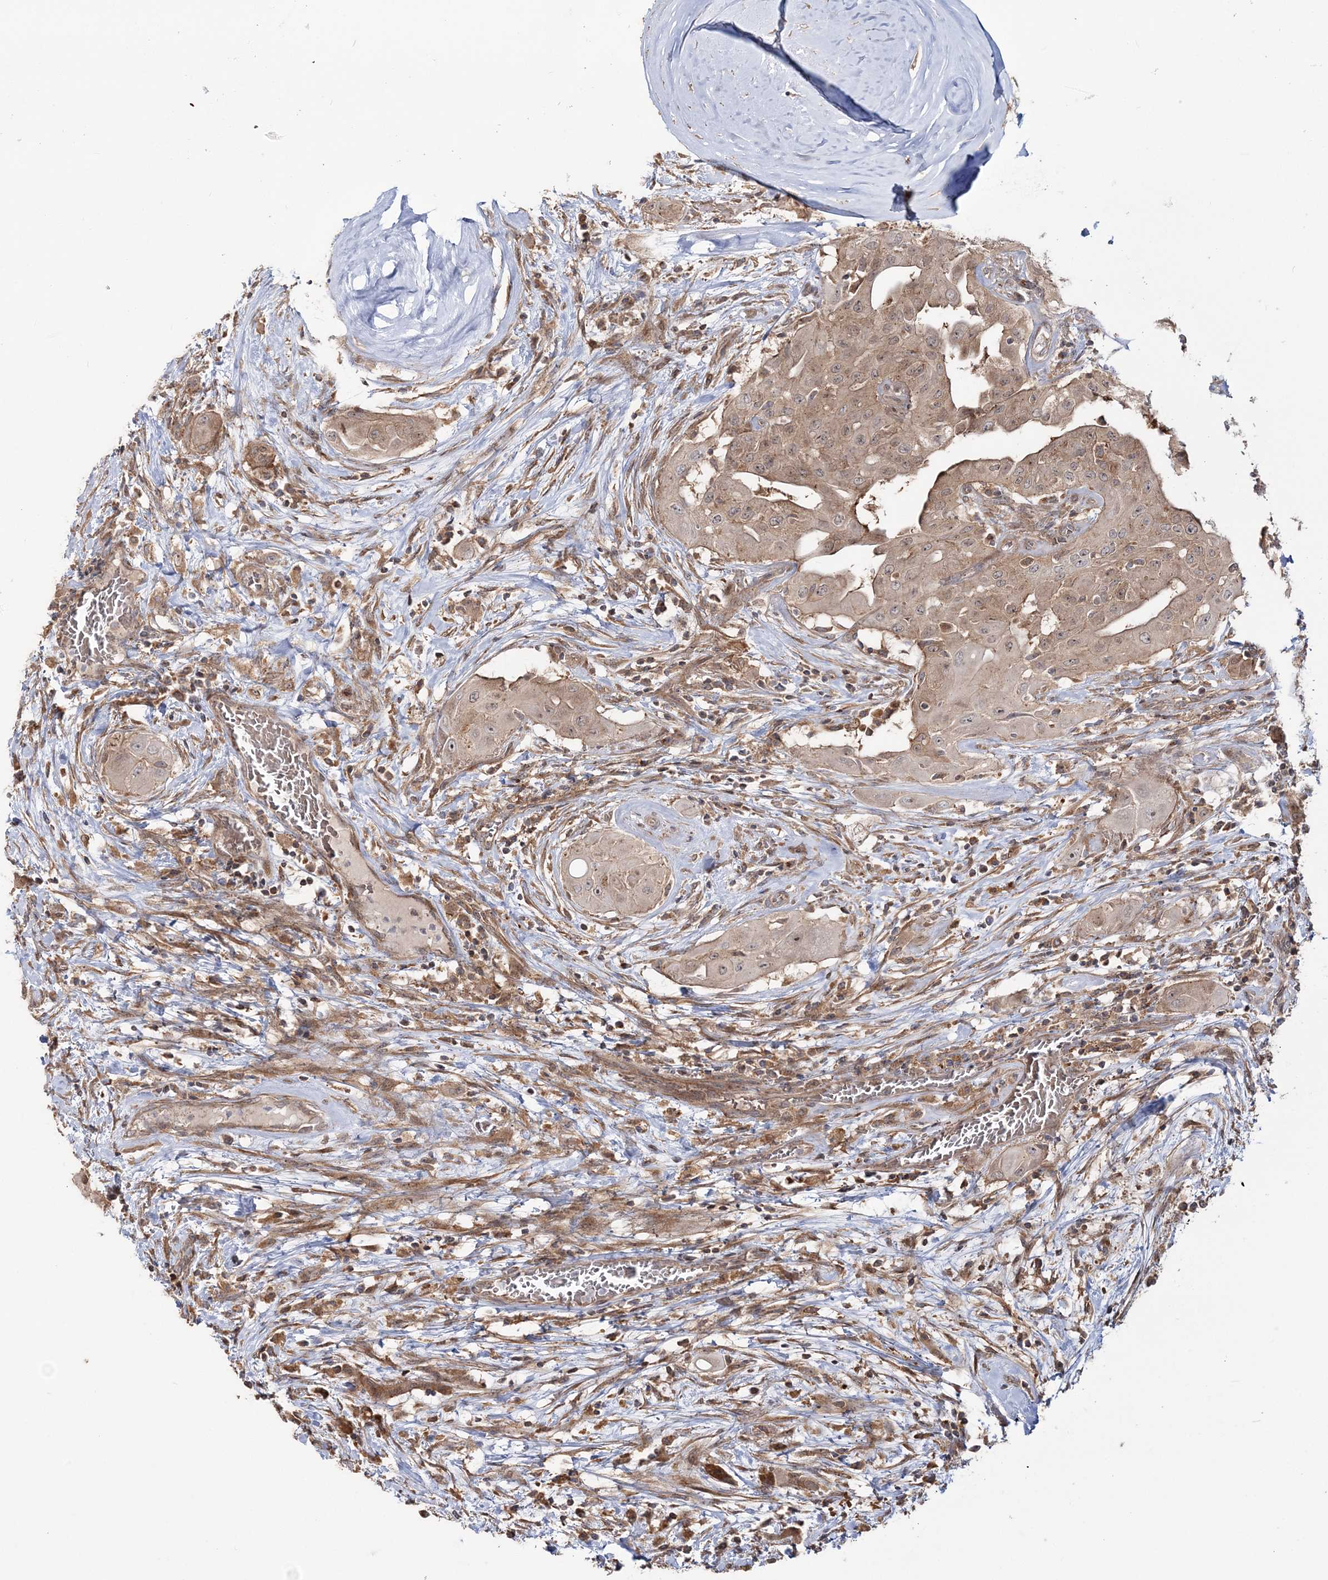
{"staining": {"intensity": "weak", "quantity": ">75%", "location": "cytoplasmic/membranous"}, "tissue": "thyroid cancer", "cell_type": "Tumor cells", "image_type": "cancer", "snomed": [{"axis": "morphology", "description": "Papillary adenocarcinoma, NOS"}, {"axis": "topography", "description": "Thyroid gland"}], "caption": "Immunohistochemistry (DAB) staining of thyroid papillary adenocarcinoma demonstrates weak cytoplasmic/membranous protein expression in about >75% of tumor cells. (Brightfield microscopy of DAB IHC at high magnification).", "gene": "MOCS2", "patient": {"sex": "female", "age": 59}}